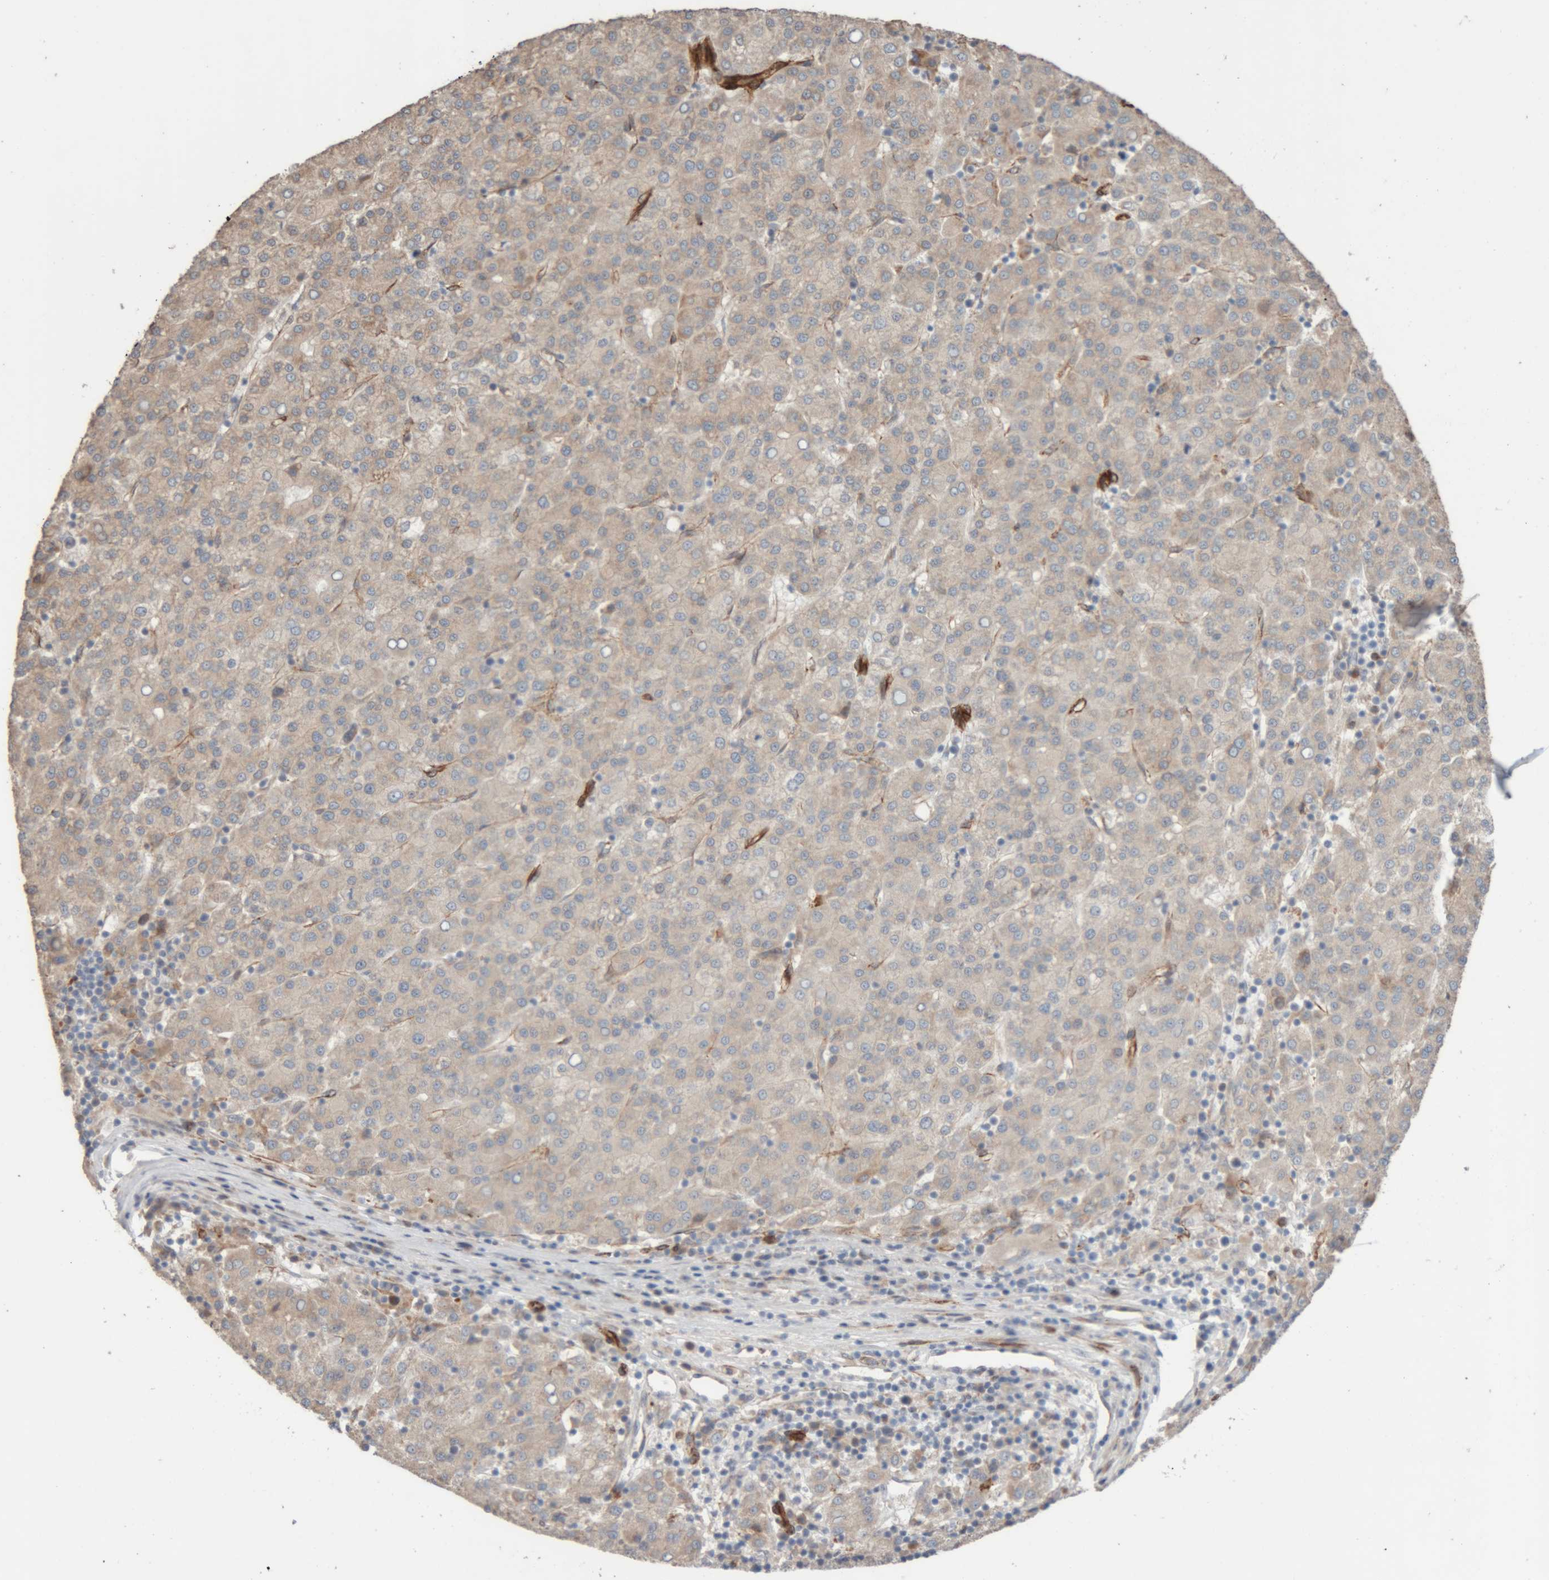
{"staining": {"intensity": "weak", "quantity": "<25%", "location": "cytoplasmic/membranous"}, "tissue": "liver cancer", "cell_type": "Tumor cells", "image_type": "cancer", "snomed": [{"axis": "morphology", "description": "Carcinoma, Hepatocellular, NOS"}, {"axis": "topography", "description": "Liver"}], "caption": "The image shows no staining of tumor cells in hepatocellular carcinoma (liver).", "gene": "RAB32", "patient": {"sex": "female", "age": 58}}